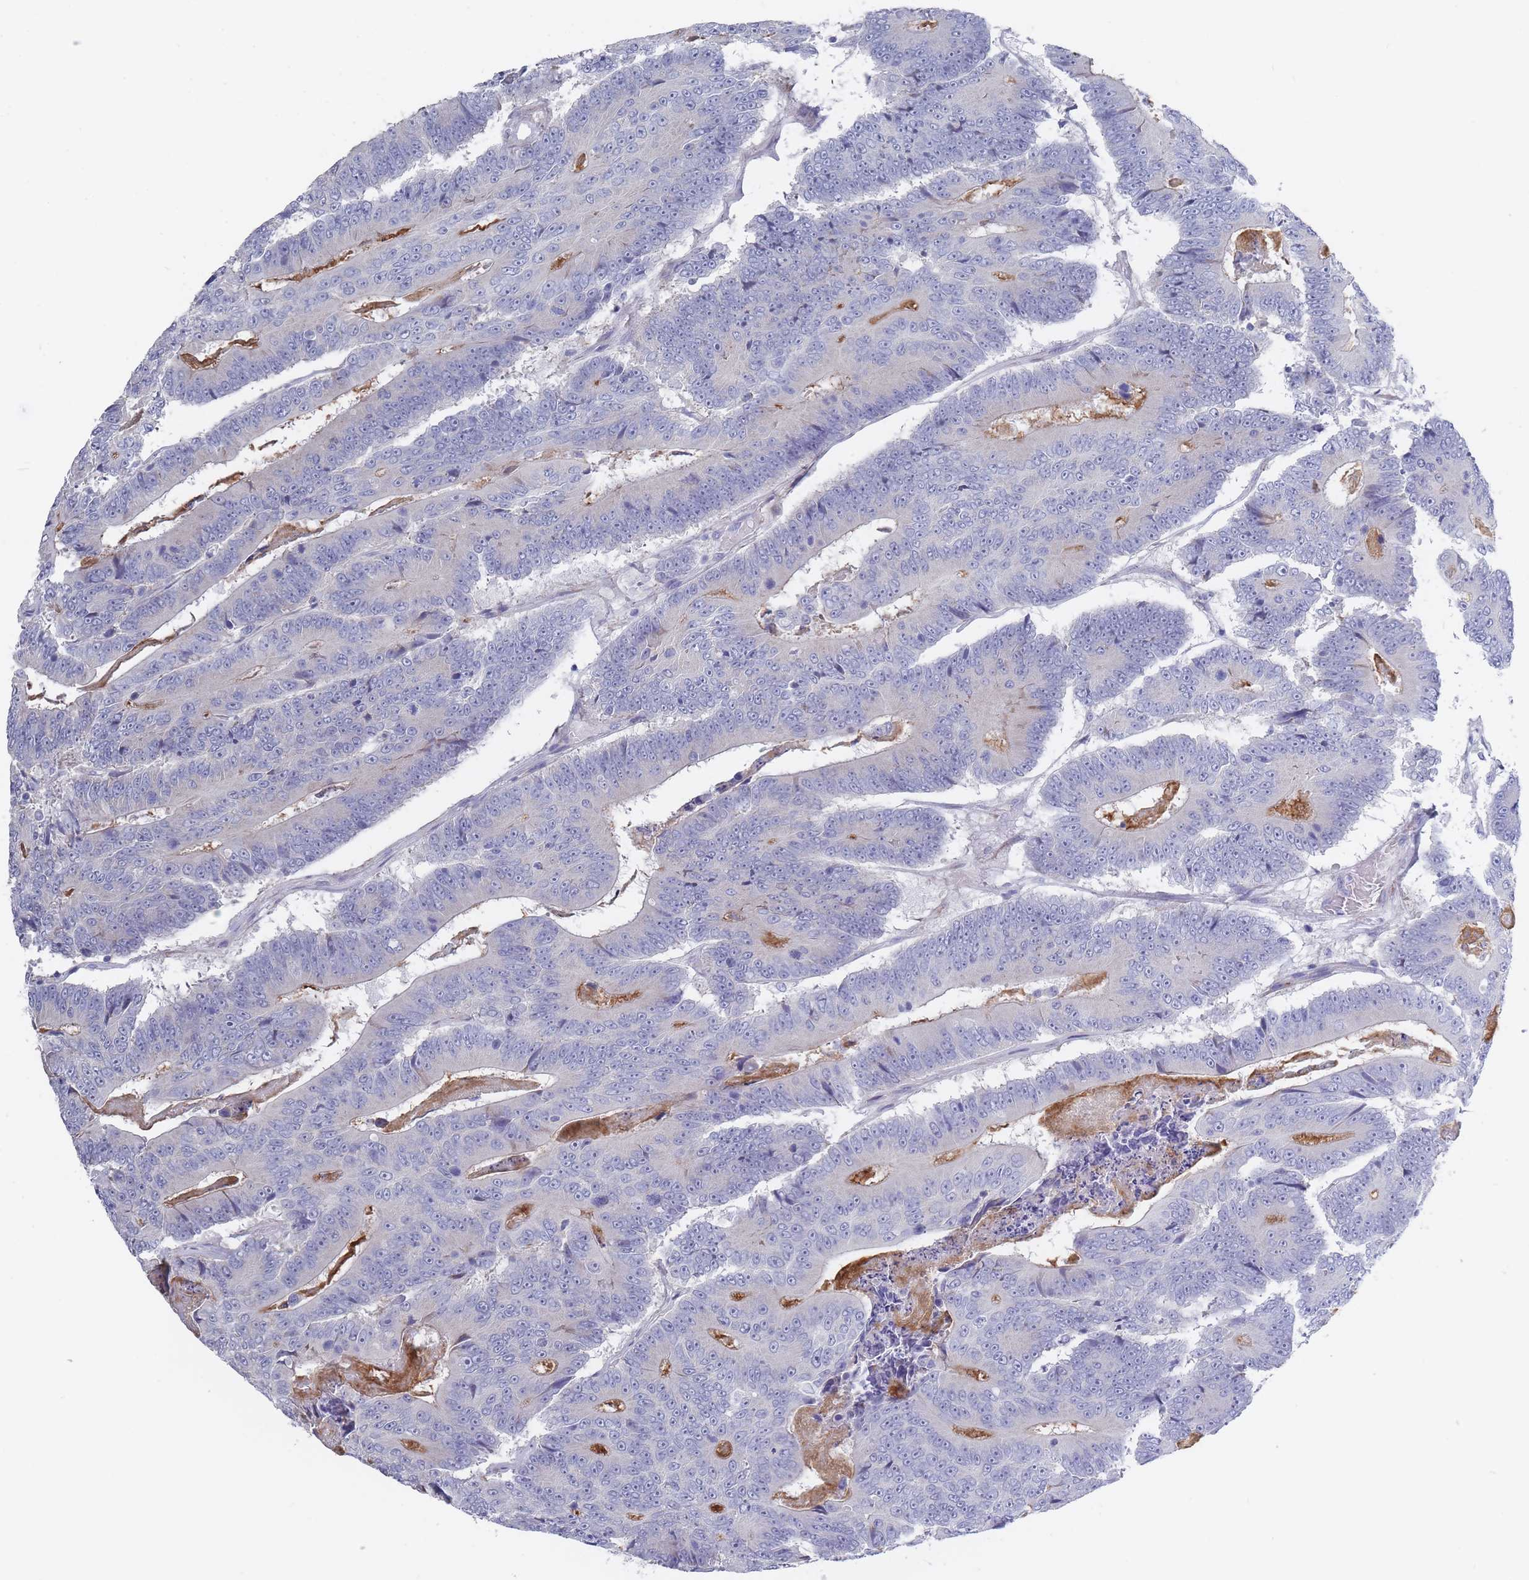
{"staining": {"intensity": "negative", "quantity": "none", "location": "none"}, "tissue": "colorectal cancer", "cell_type": "Tumor cells", "image_type": "cancer", "snomed": [{"axis": "morphology", "description": "Adenocarcinoma, NOS"}, {"axis": "topography", "description": "Colon"}], "caption": "High magnification brightfield microscopy of colorectal adenocarcinoma stained with DAB (3,3'-diaminobenzidine) (brown) and counterstained with hematoxylin (blue): tumor cells show no significant positivity. (Brightfield microscopy of DAB (3,3'-diaminobenzidine) IHC at high magnification).", "gene": "PIGU", "patient": {"sex": "male", "age": 83}}